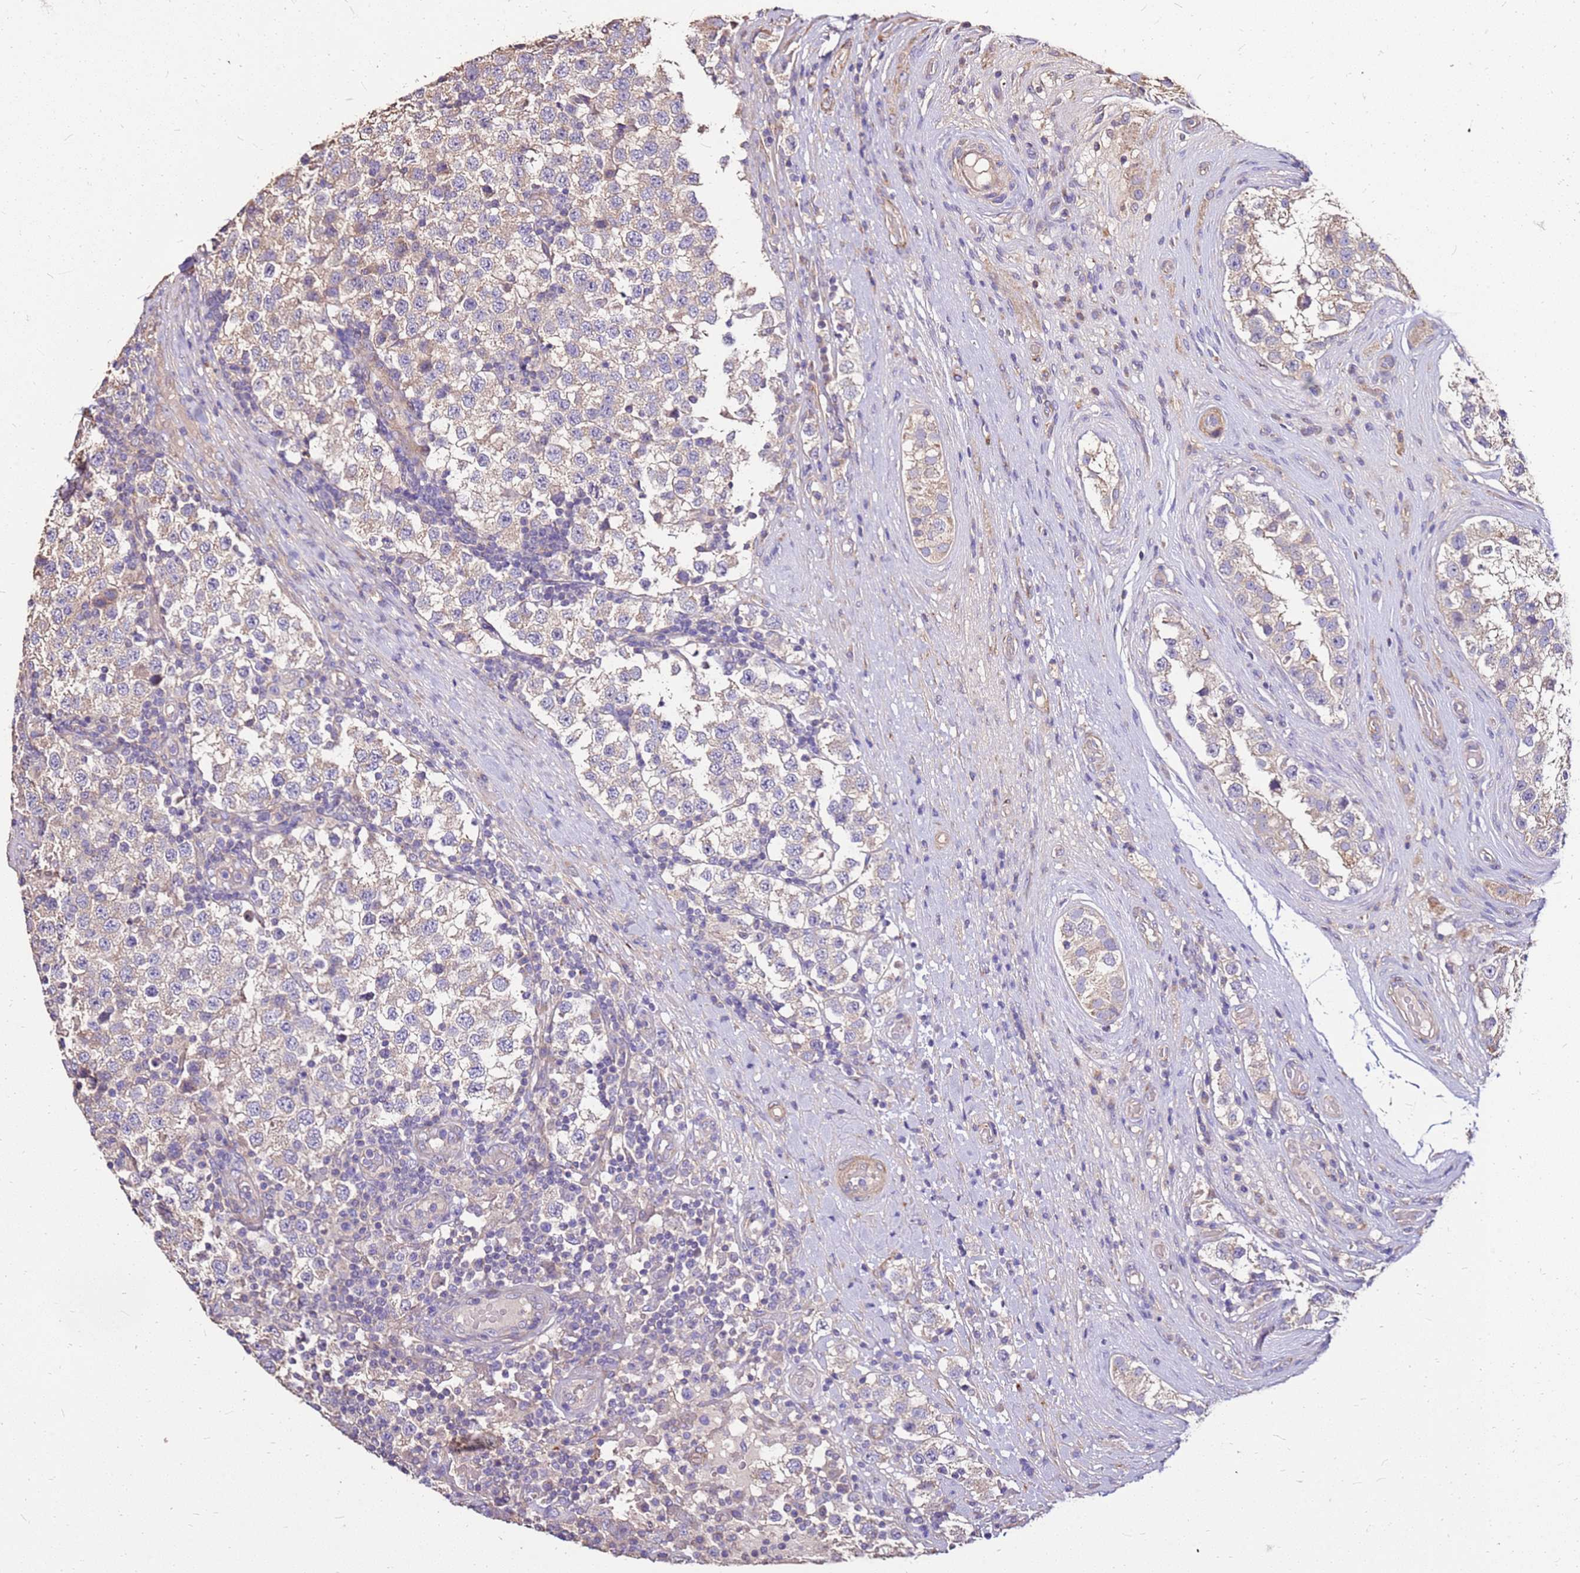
{"staining": {"intensity": "weak", "quantity": "<25%", "location": "cytoplasmic/membranous"}, "tissue": "testis cancer", "cell_type": "Tumor cells", "image_type": "cancer", "snomed": [{"axis": "morphology", "description": "Seminoma, NOS"}, {"axis": "topography", "description": "Testis"}], "caption": "Immunohistochemistry micrograph of neoplastic tissue: testis seminoma stained with DAB (3,3'-diaminobenzidine) exhibits no significant protein expression in tumor cells. Nuclei are stained in blue.", "gene": "EXD3", "patient": {"sex": "male", "age": 34}}